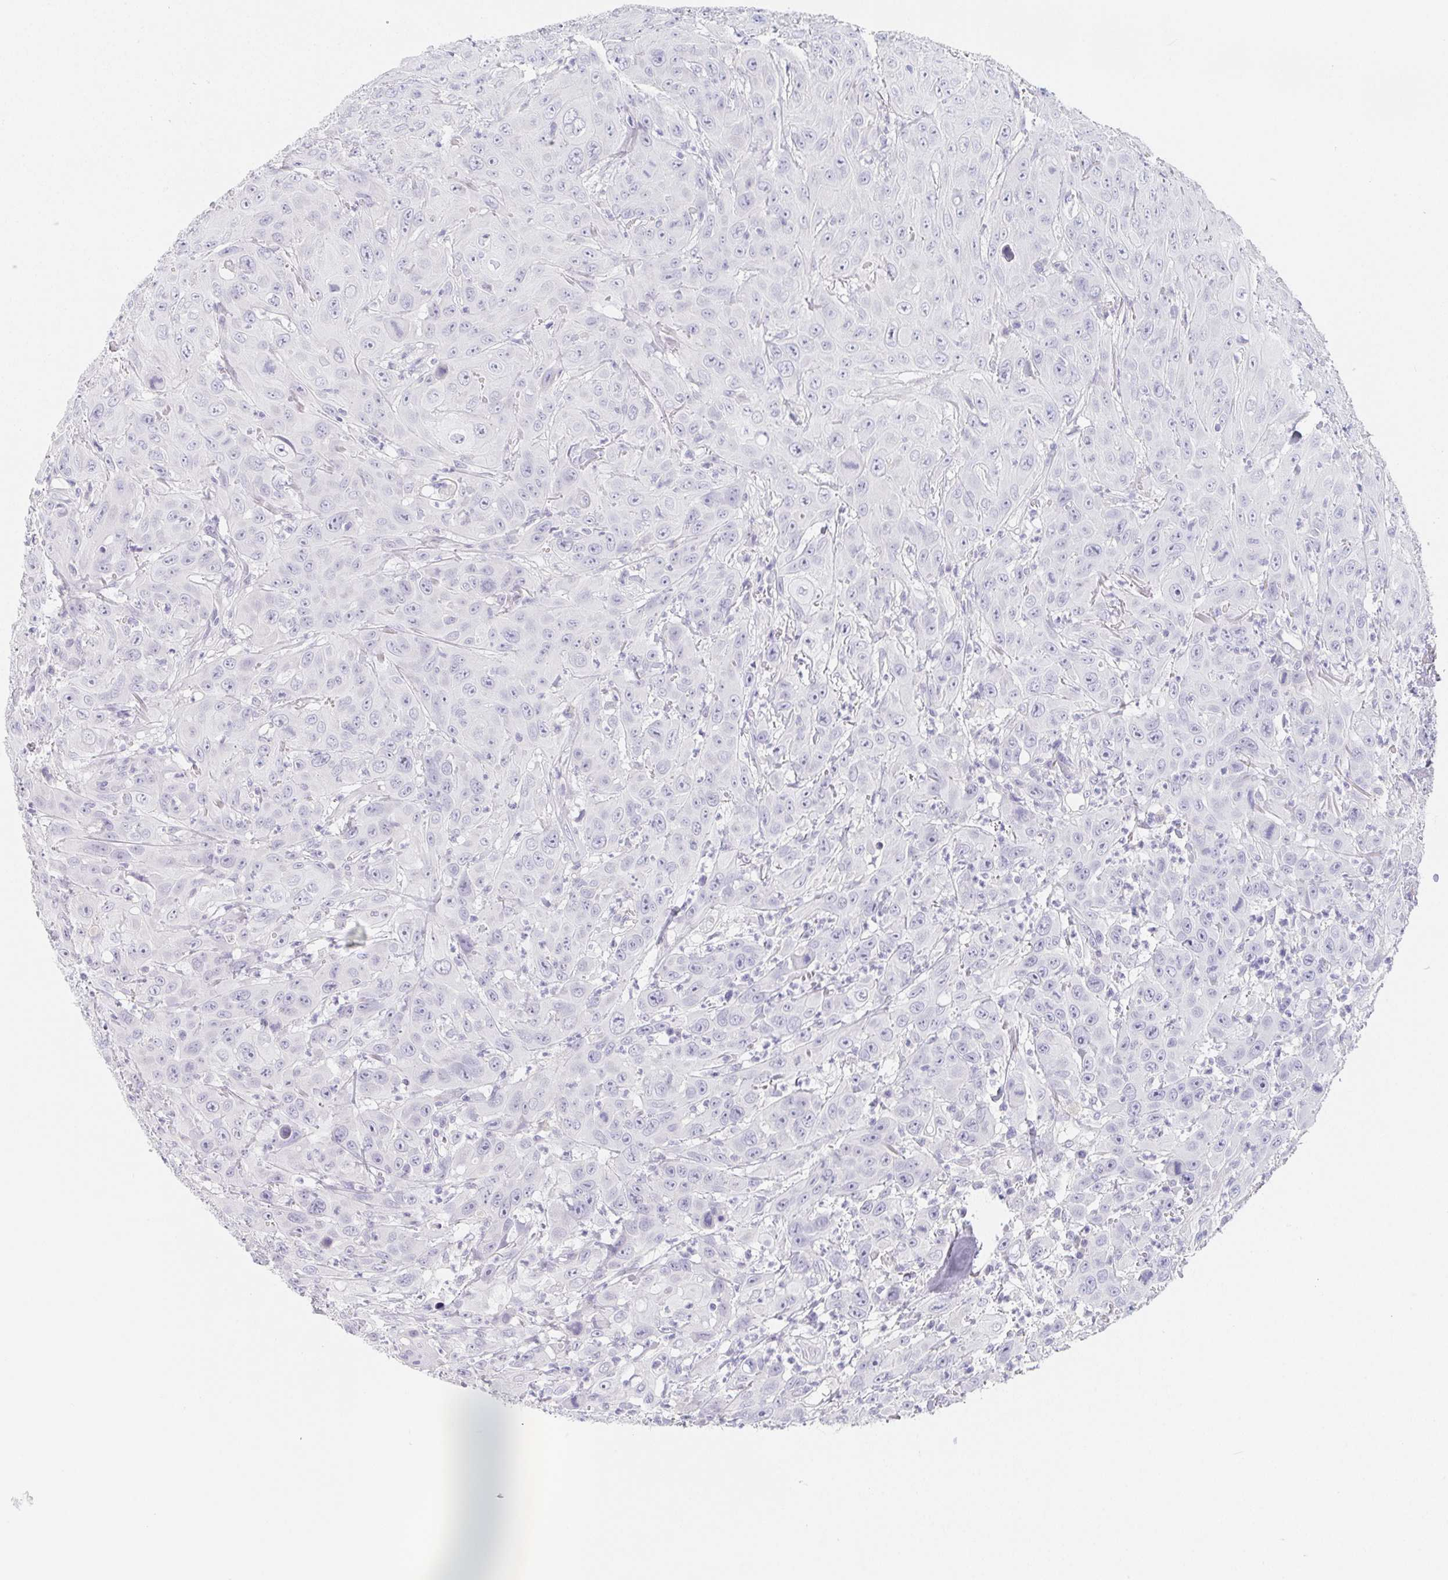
{"staining": {"intensity": "negative", "quantity": "none", "location": "none"}, "tissue": "head and neck cancer", "cell_type": "Tumor cells", "image_type": "cancer", "snomed": [{"axis": "morphology", "description": "Squamous cell carcinoma, NOS"}, {"axis": "topography", "description": "Skin"}, {"axis": "topography", "description": "Head-Neck"}], "caption": "This is an IHC photomicrograph of head and neck squamous cell carcinoma. There is no expression in tumor cells.", "gene": "GLIPR1L1", "patient": {"sex": "male", "age": 80}}